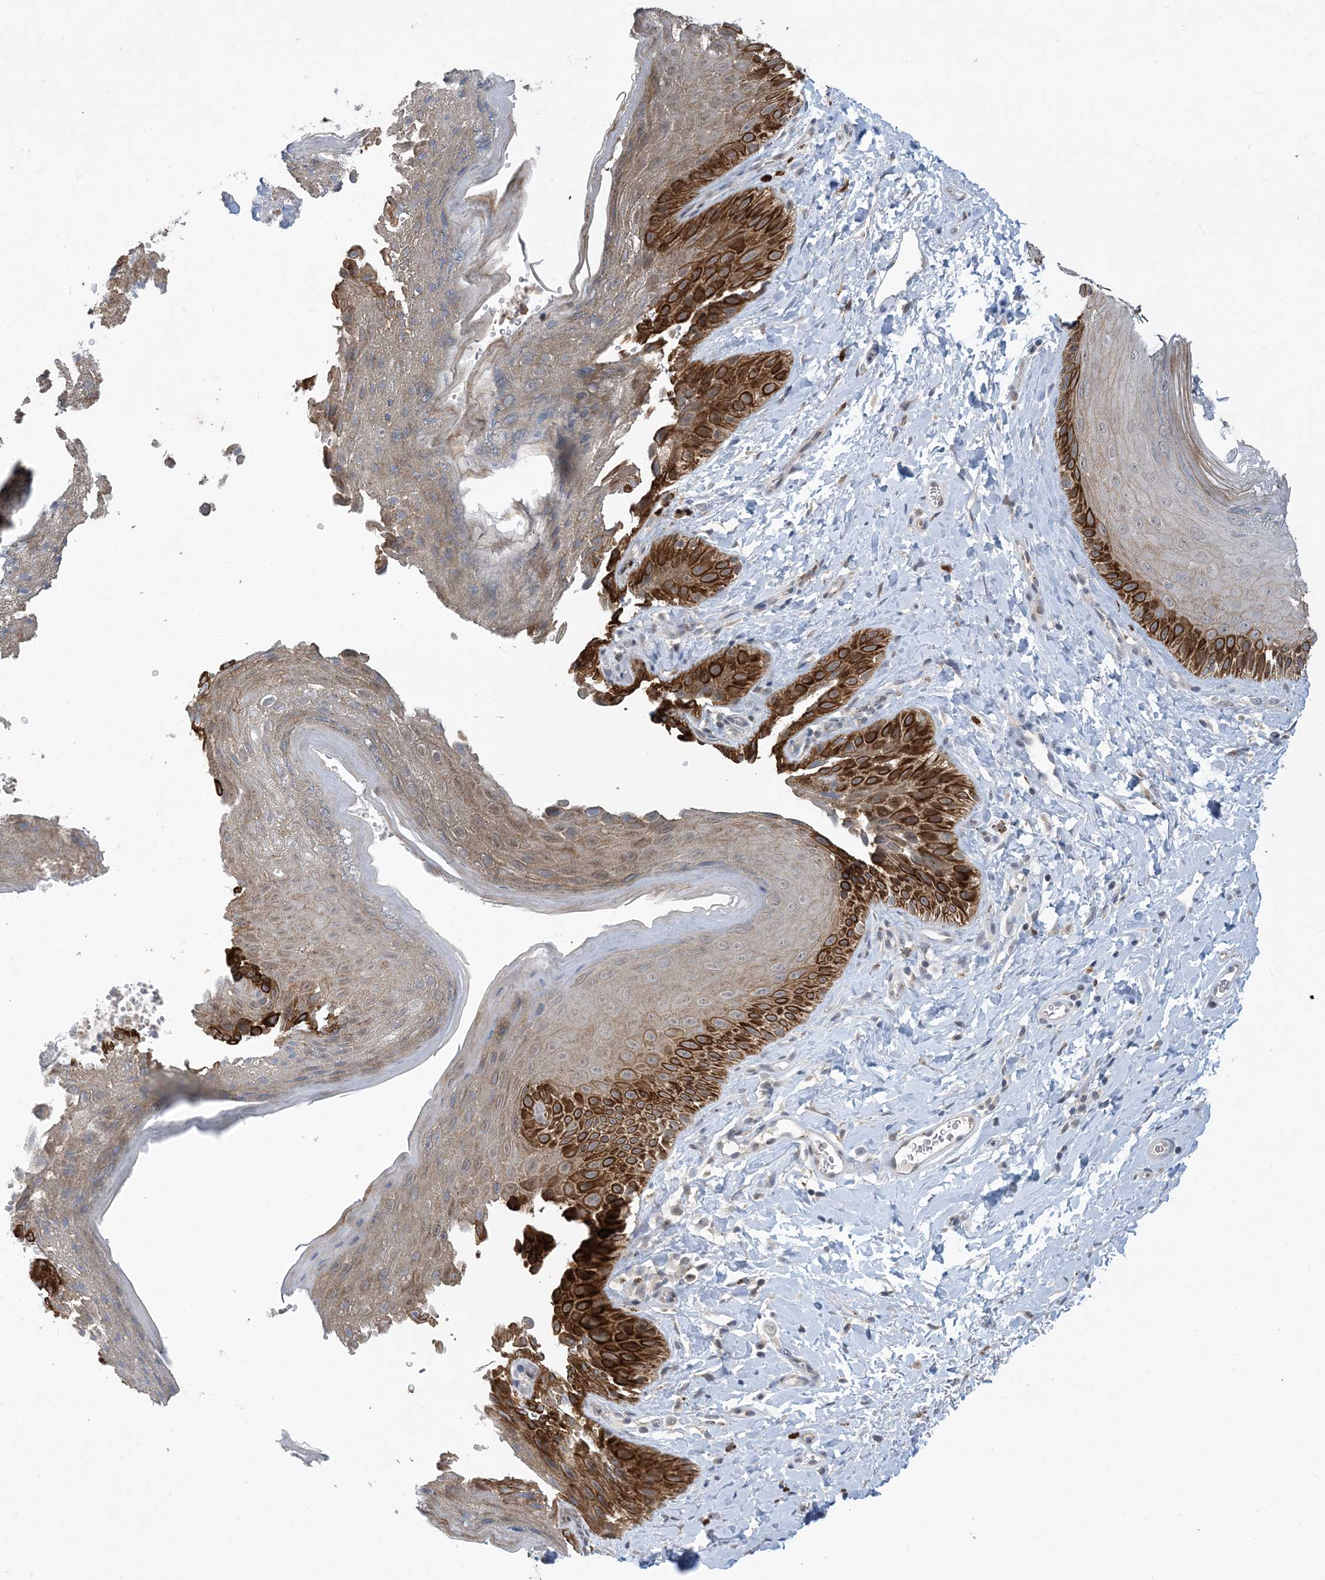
{"staining": {"intensity": "strong", "quantity": "25%-75%", "location": "cytoplasmic/membranous"}, "tissue": "skin", "cell_type": "Epidermal cells", "image_type": "normal", "snomed": [{"axis": "morphology", "description": "Normal tissue, NOS"}, {"axis": "topography", "description": "Anal"}], "caption": "A brown stain shows strong cytoplasmic/membranous expression of a protein in epidermal cells of unremarkable human skin. (DAB (3,3'-diaminobenzidine) = brown stain, brightfield microscopy at high magnification).", "gene": "TINAG", "patient": {"sex": "male", "age": 44}}